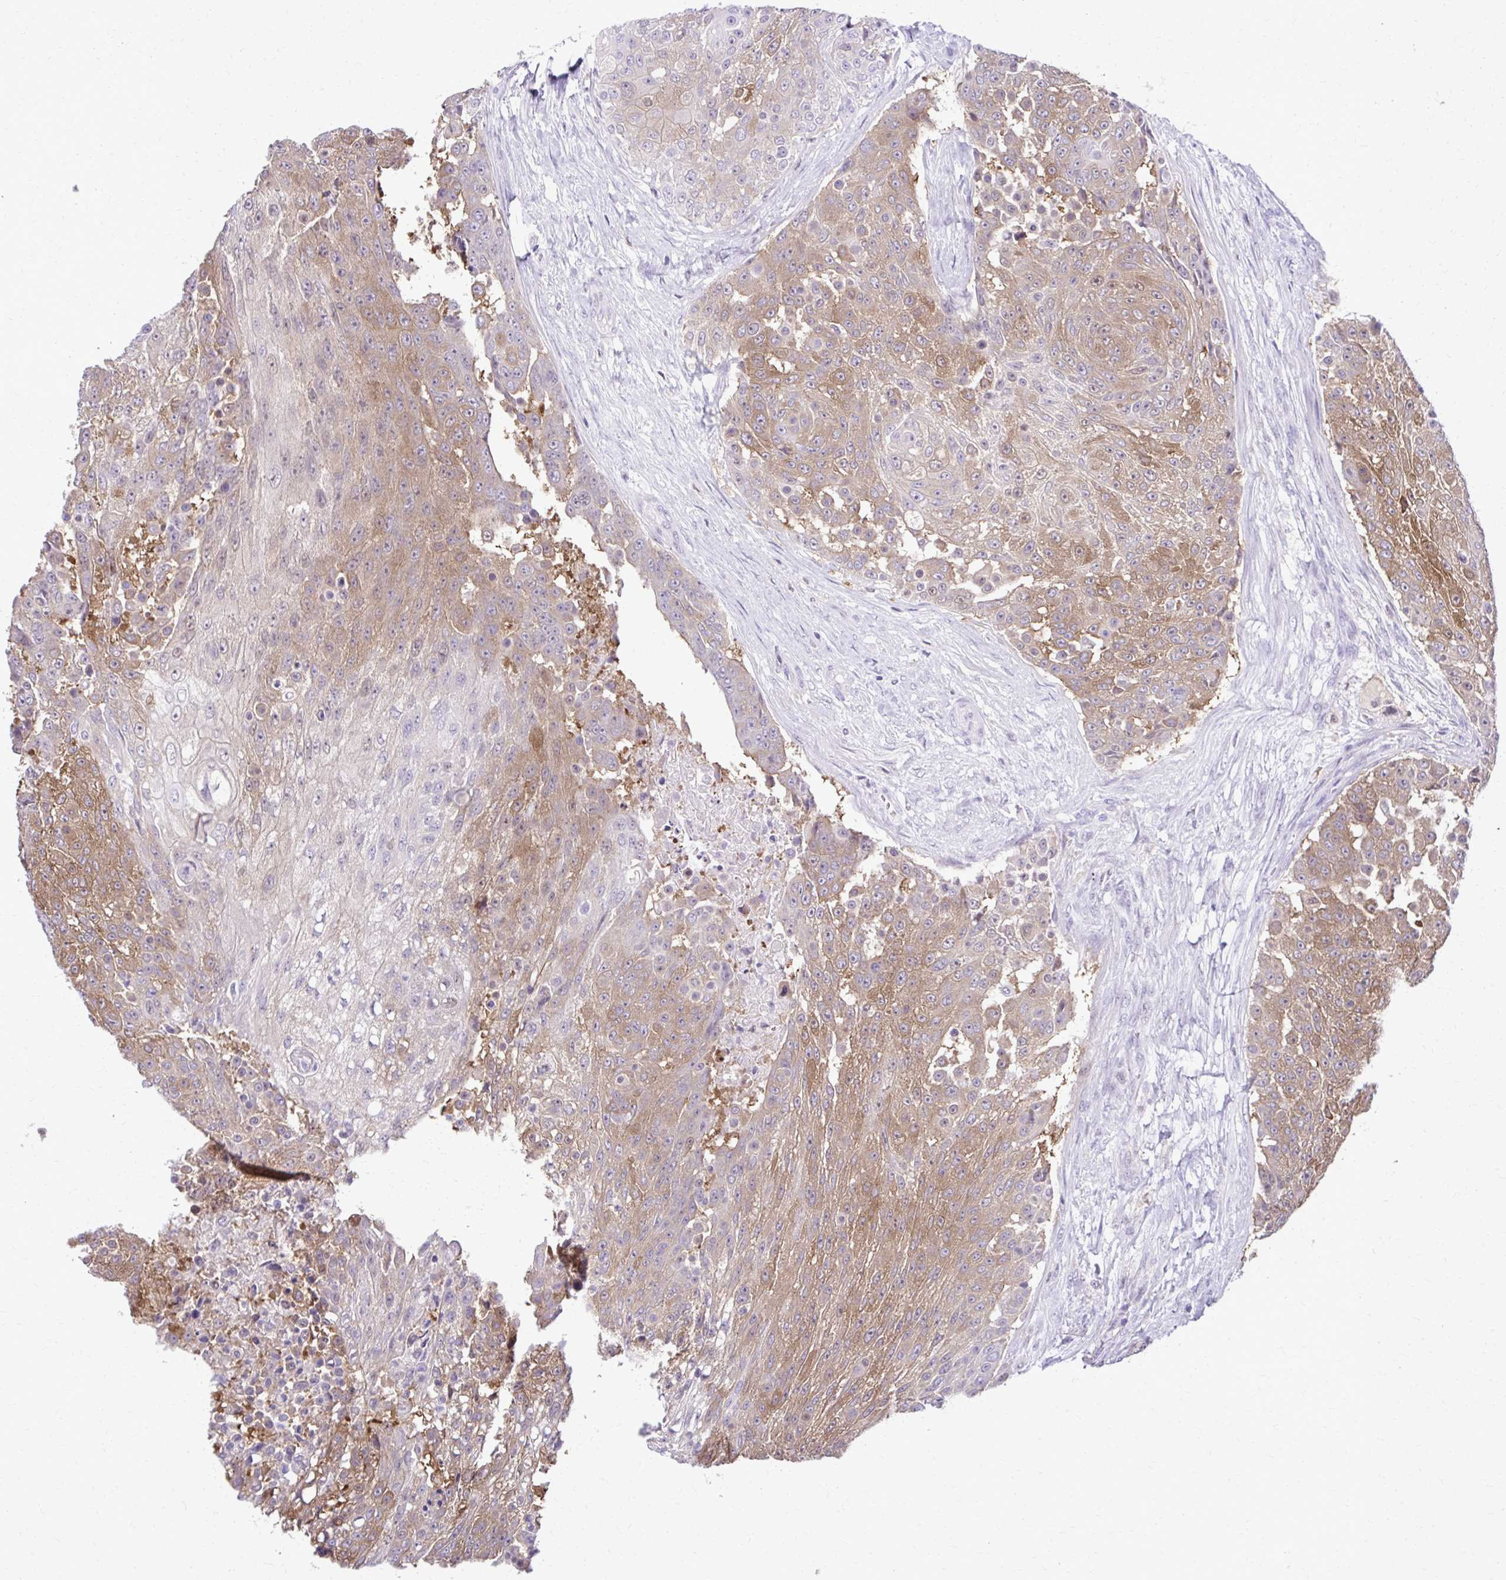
{"staining": {"intensity": "moderate", "quantity": ">75%", "location": "cytoplasmic/membranous"}, "tissue": "urothelial cancer", "cell_type": "Tumor cells", "image_type": "cancer", "snomed": [{"axis": "morphology", "description": "Urothelial carcinoma, High grade"}, {"axis": "topography", "description": "Urinary bladder"}], "caption": "A photomicrograph showing moderate cytoplasmic/membranous staining in about >75% of tumor cells in high-grade urothelial carcinoma, as visualized by brown immunohistochemical staining.", "gene": "RASL11B", "patient": {"sex": "female", "age": 63}}